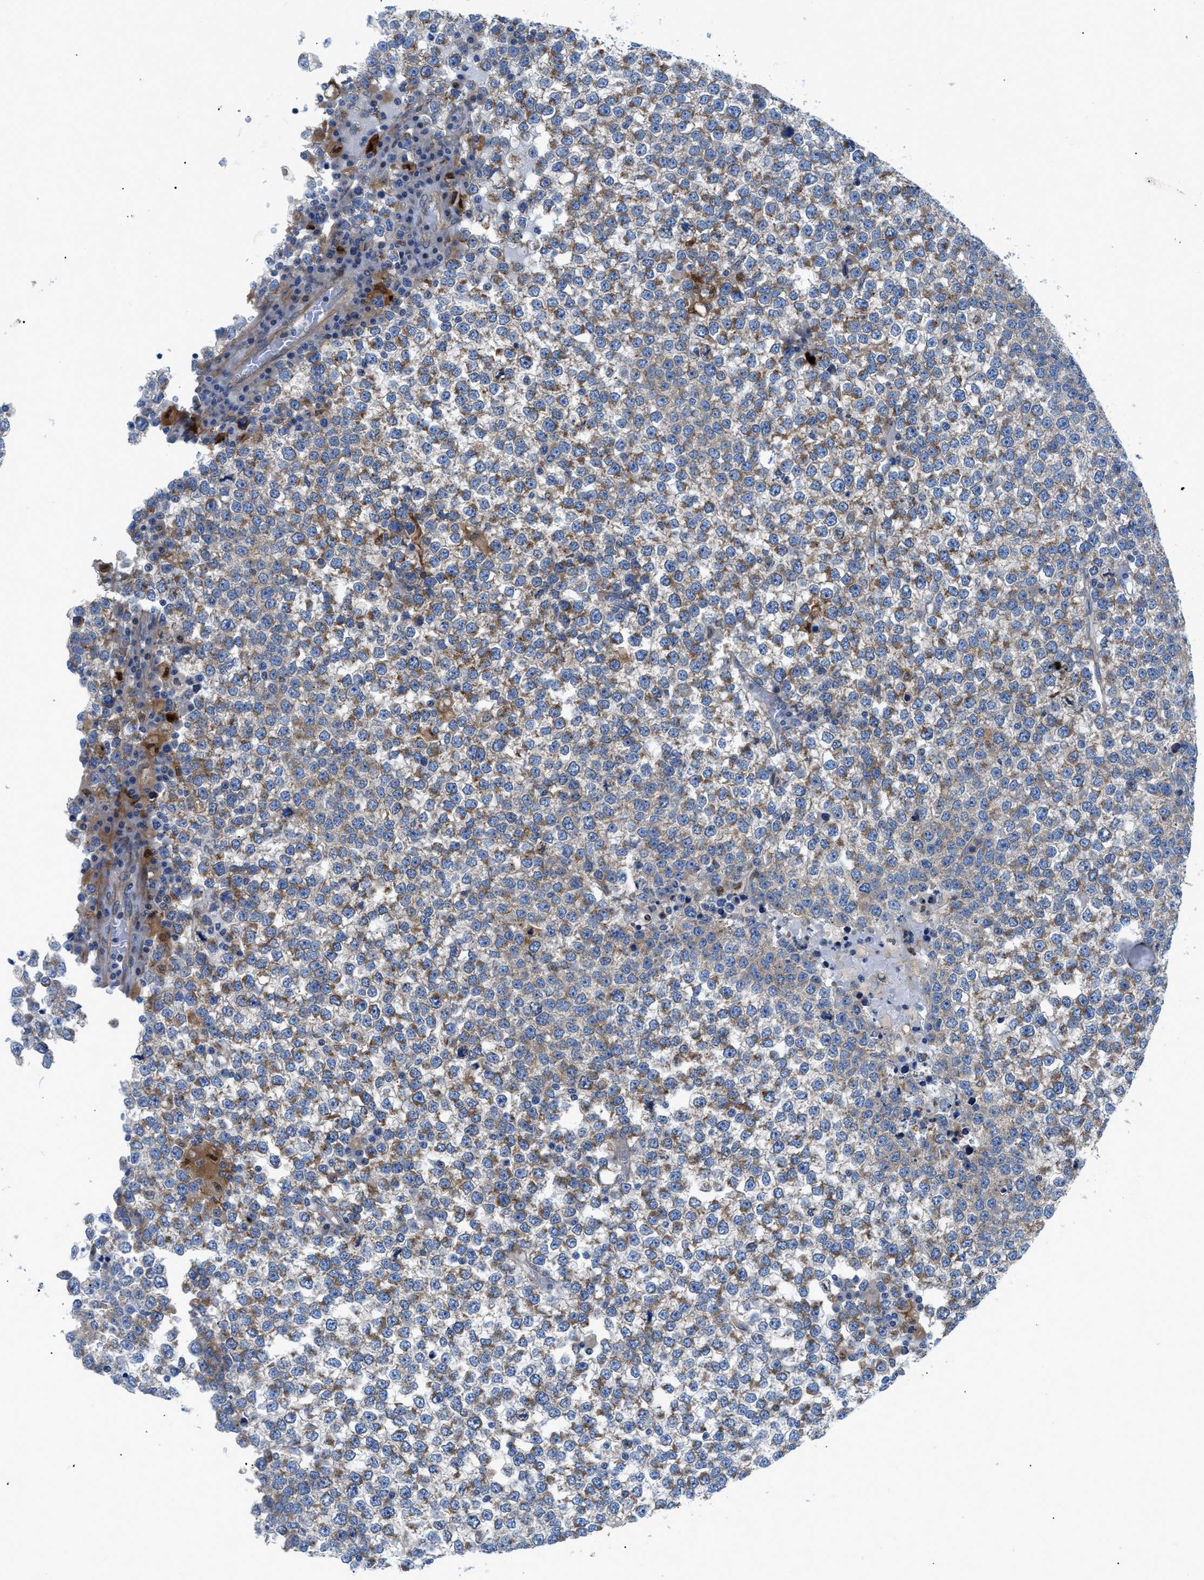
{"staining": {"intensity": "moderate", "quantity": "25%-75%", "location": "cytoplasmic/membranous"}, "tissue": "testis cancer", "cell_type": "Tumor cells", "image_type": "cancer", "snomed": [{"axis": "morphology", "description": "Seminoma, NOS"}, {"axis": "topography", "description": "Testis"}], "caption": "Testis cancer (seminoma) stained with a brown dye demonstrates moderate cytoplasmic/membranous positive staining in about 25%-75% of tumor cells.", "gene": "DMAC1", "patient": {"sex": "male", "age": 65}}